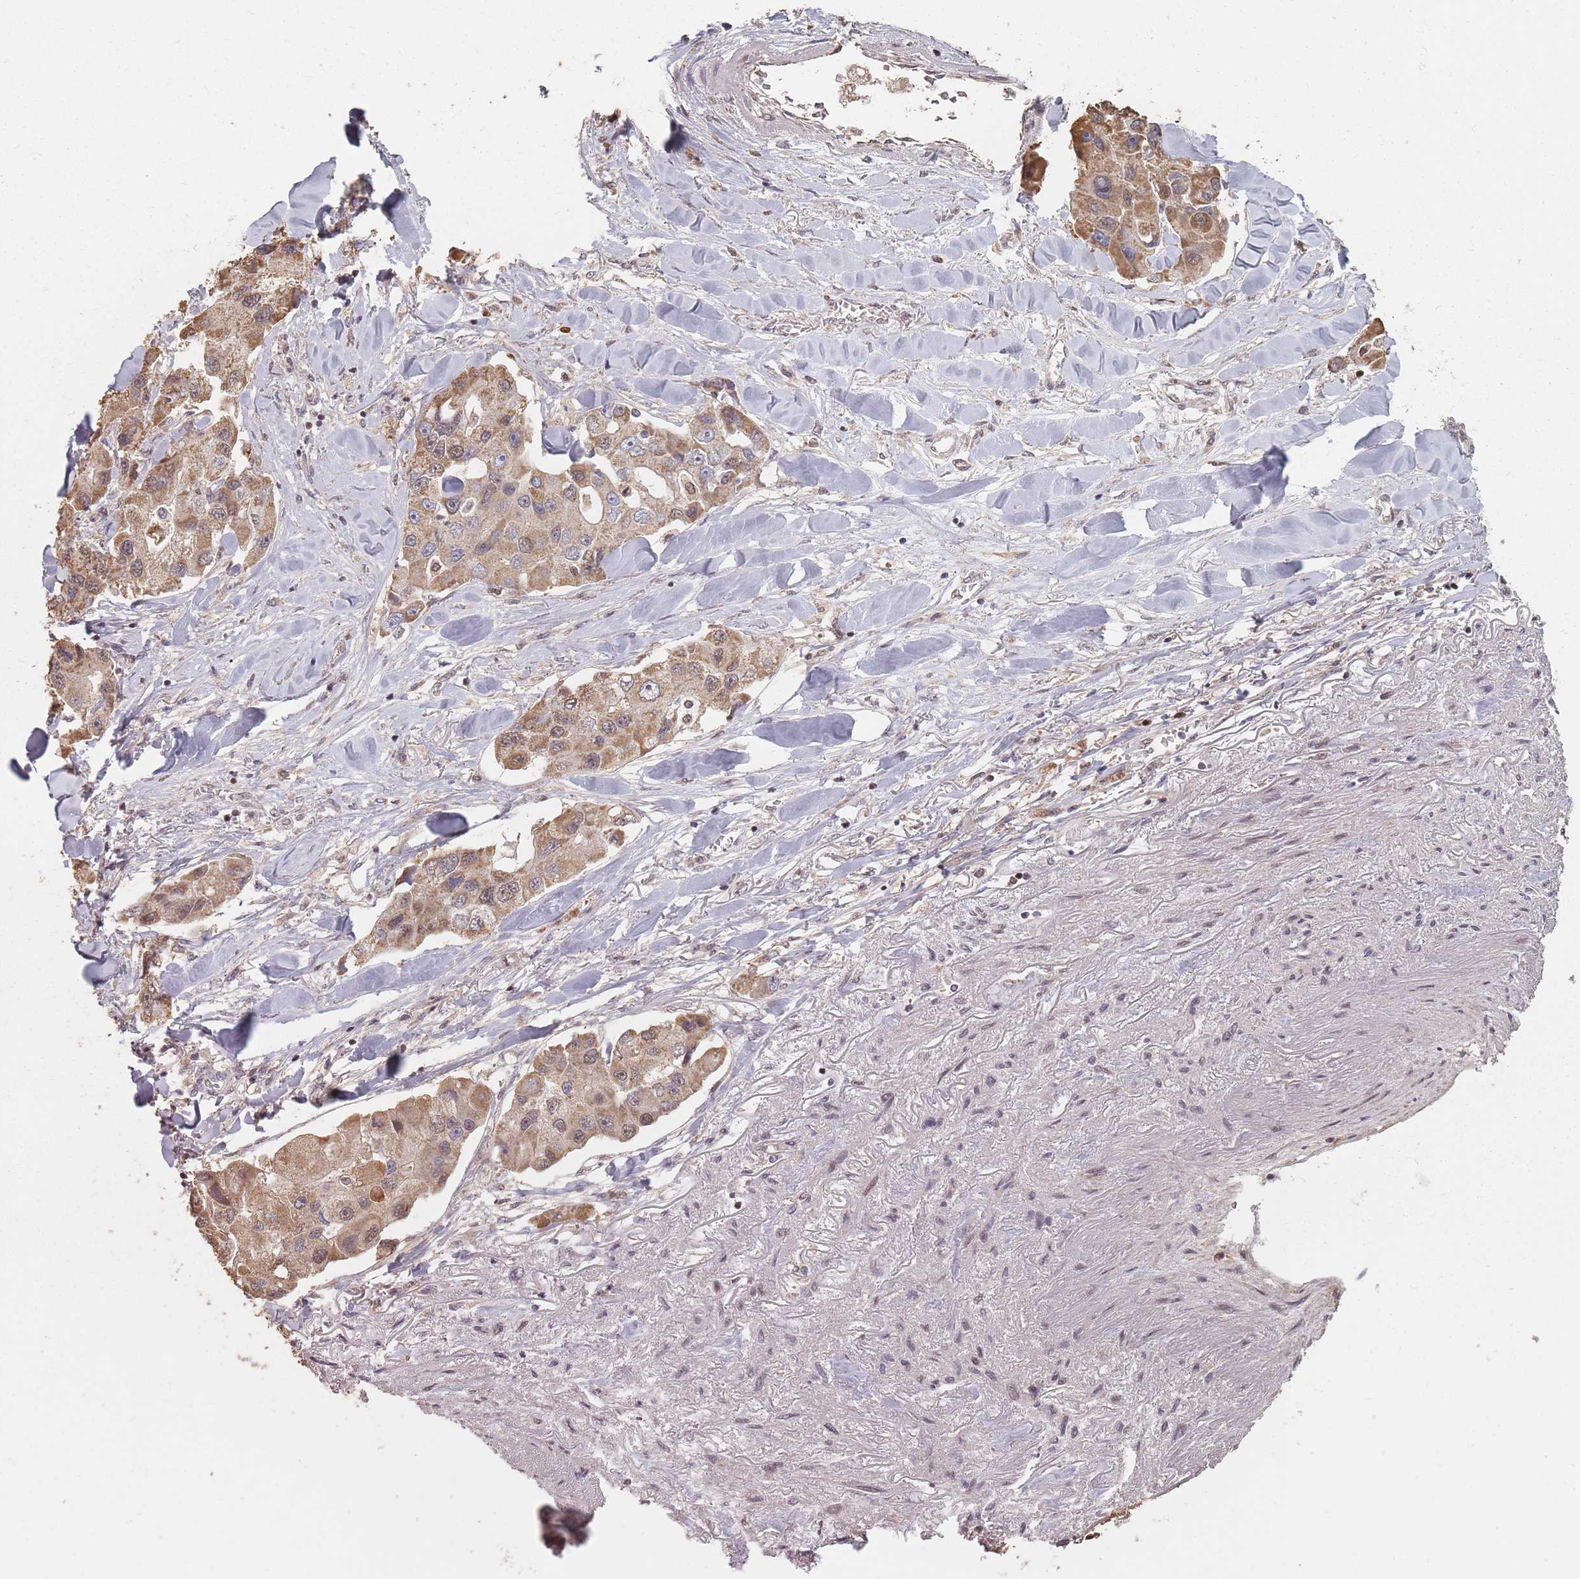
{"staining": {"intensity": "moderate", "quantity": ">75%", "location": "cytoplasmic/membranous,nuclear"}, "tissue": "lung cancer", "cell_type": "Tumor cells", "image_type": "cancer", "snomed": [{"axis": "morphology", "description": "Adenocarcinoma, NOS"}, {"axis": "topography", "description": "Lung"}], "caption": "Lung cancer (adenocarcinoma) was stained to show a protein in brown. There is medium levels of moderate cytoplasmic/membranous and nuclear positivity in about >75% of tumor cells. The protein of interest is stained brown, and the nuclei are stained in blue (DAB (3,3'-diaminobenzidine) IHC with brightfield microscopy, high magnification).", "gene": "VPS52", "patient": {"sex": "female", "age": 54}}